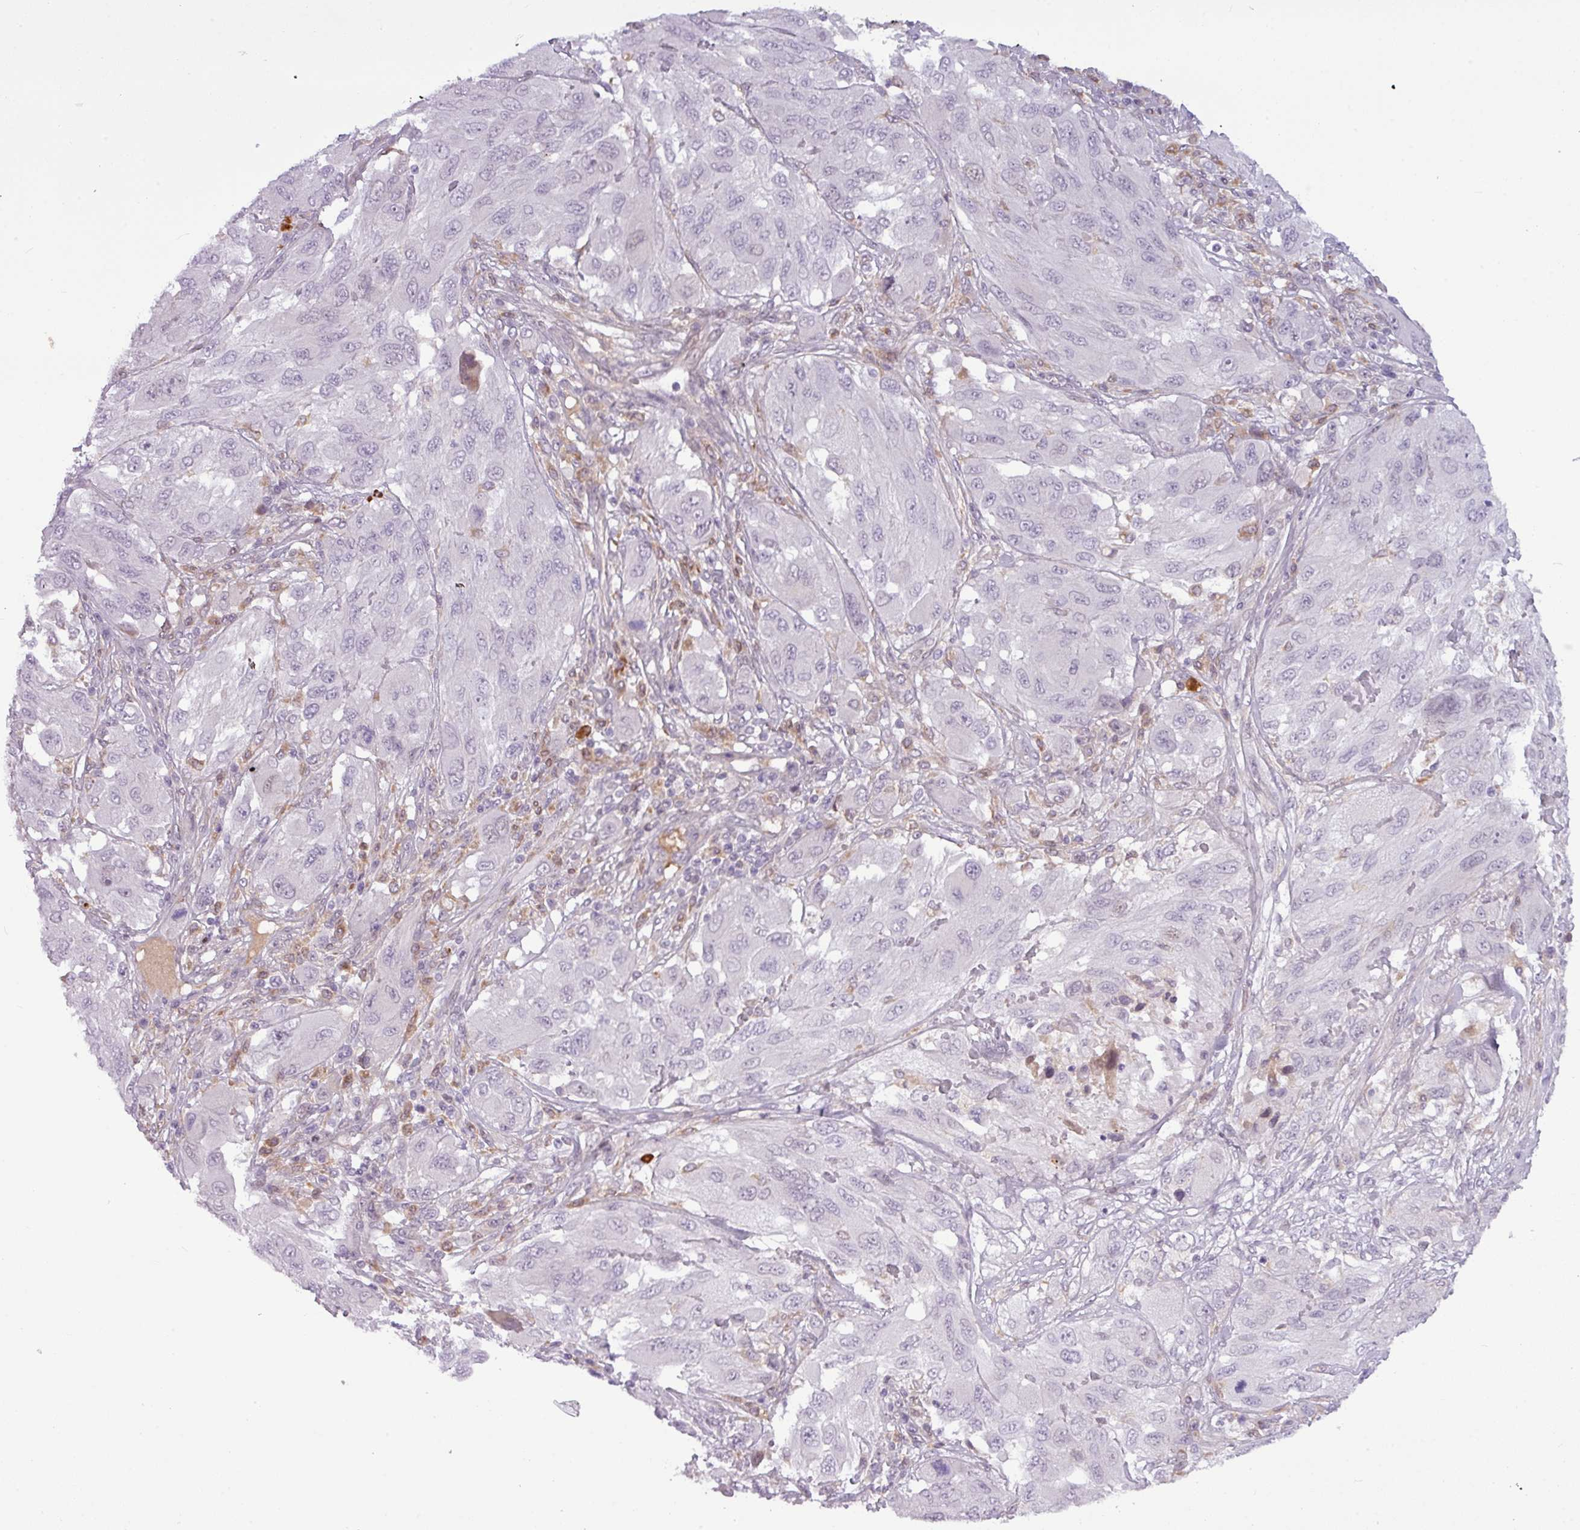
{"staining": {"intensity": "negative", "quantity": "none", "location": "none"}, "tissue": "melanoma", "cell_type": "Tumor cells", "image_type": "cancer", "snomed": [{"axis": "morphology", "description": "Malignant melanoma, NOS"}, {"axis": "topography", "description": "Skin"}], "caption": "DAB (3,3'-diaminobenzidine) immunohistochemical staining of human malignant melanoma demonstrates no significant expression in tumor cells.", "gene": "SLC66A2", "patient": {"sex": "female", "age": 91}}